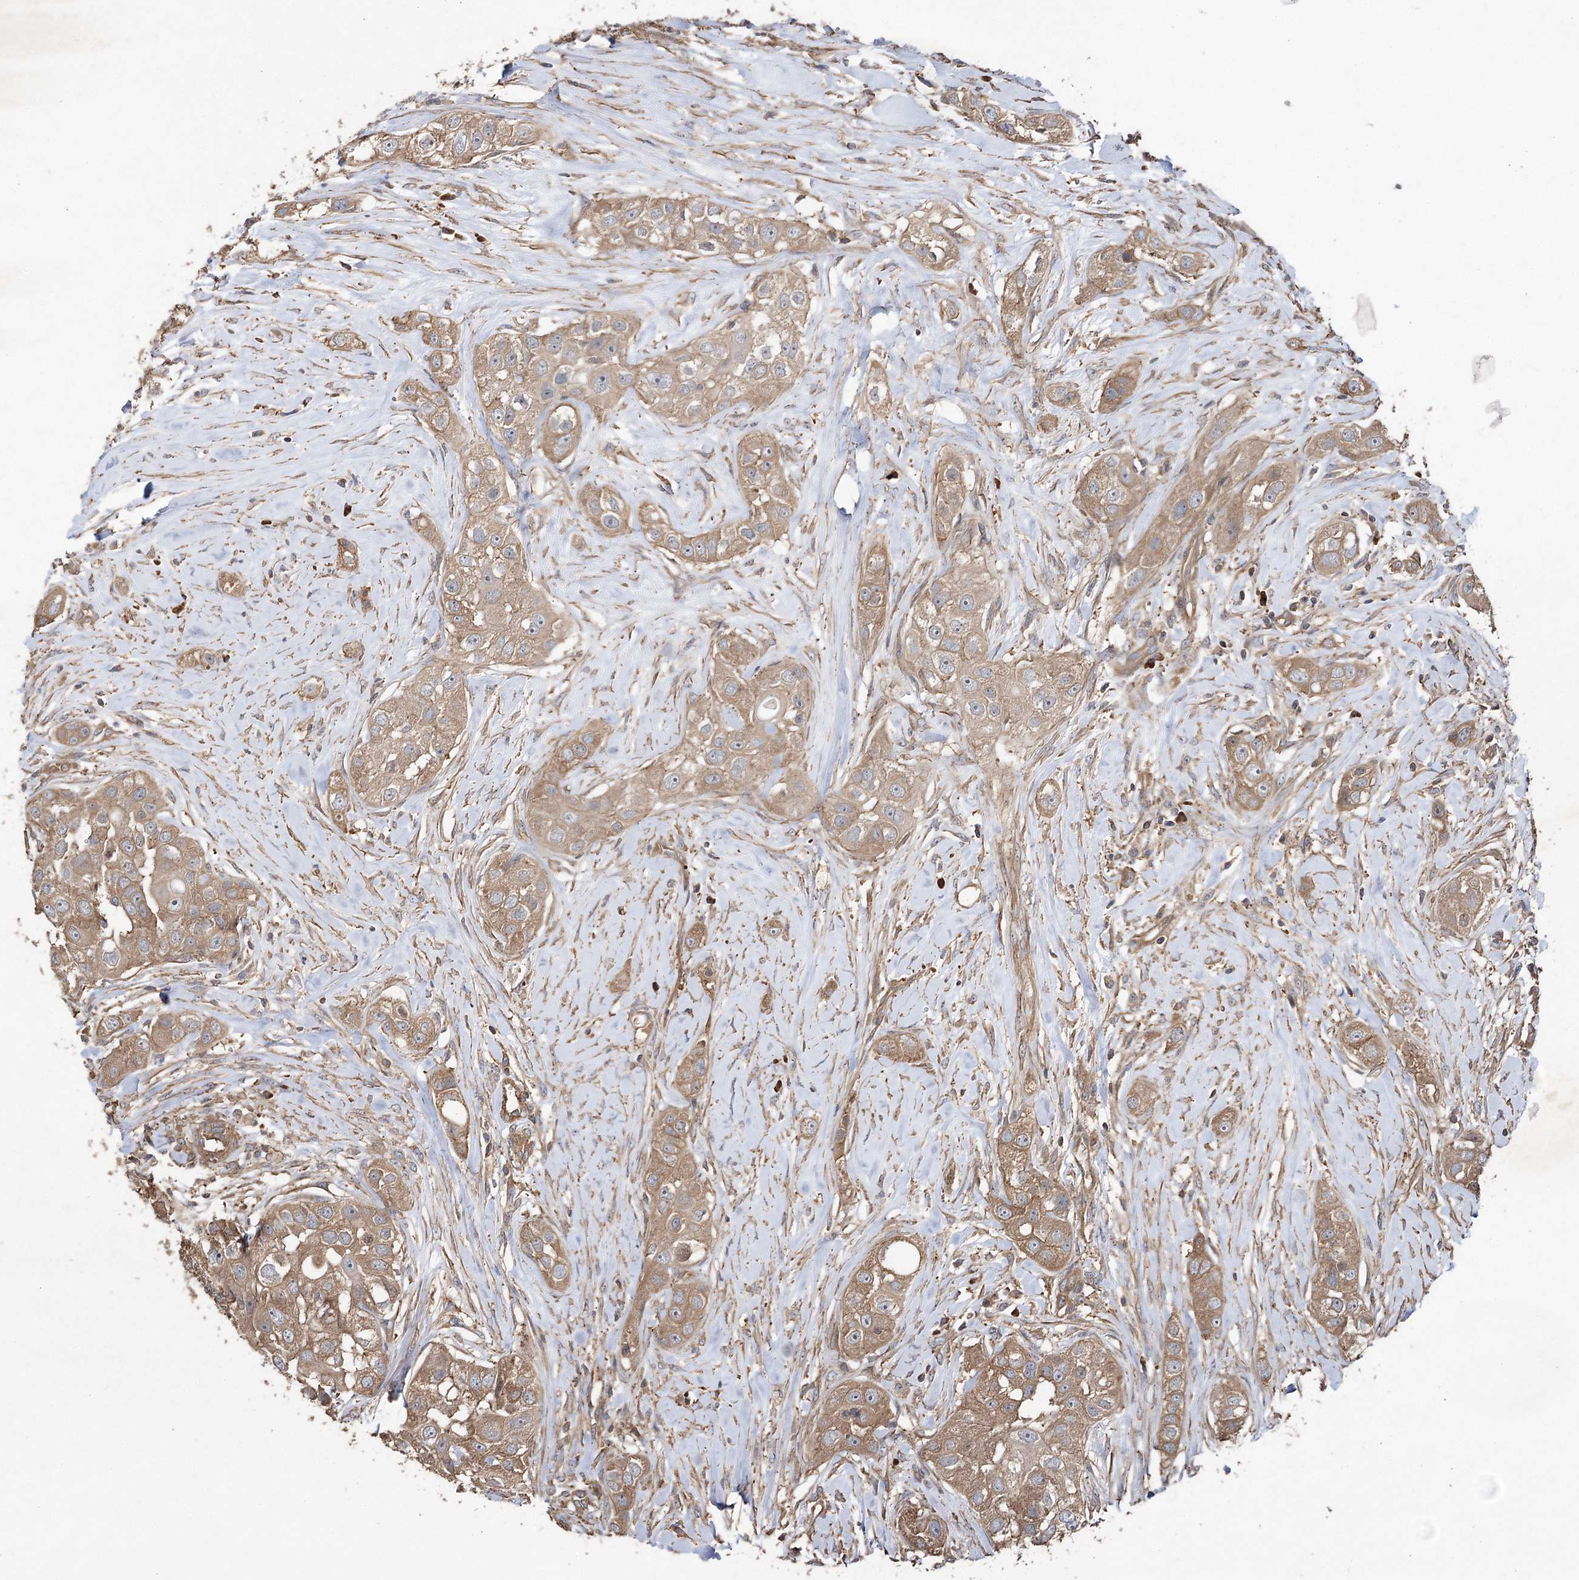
{"staining": {"intensity": "moderate", "quantity": ">75%", "location": "cytoplasmic/membranous"}, "tissue": "head and neck cancer", "cell_type": "Tumor cells", "image_type": "cancer", "snomed": [{"axis": "morphology", "description": "Normal tissue, NOS"}, {"axis": "morphology", "description": "Squamous cell carcinoma, NOS"}, {"axis": "topography", "description": "Skeletal muscle"}, {"axis": "topography", "description": "Head-Neck"}], "caption": "Head and neck squamous cell carcinoma stained for a protein reveals moderate cytoplasmic/membranous positivity in tumor cells.", "gene": "LARS2", "patient": {"sex": "male", "age": 51}}